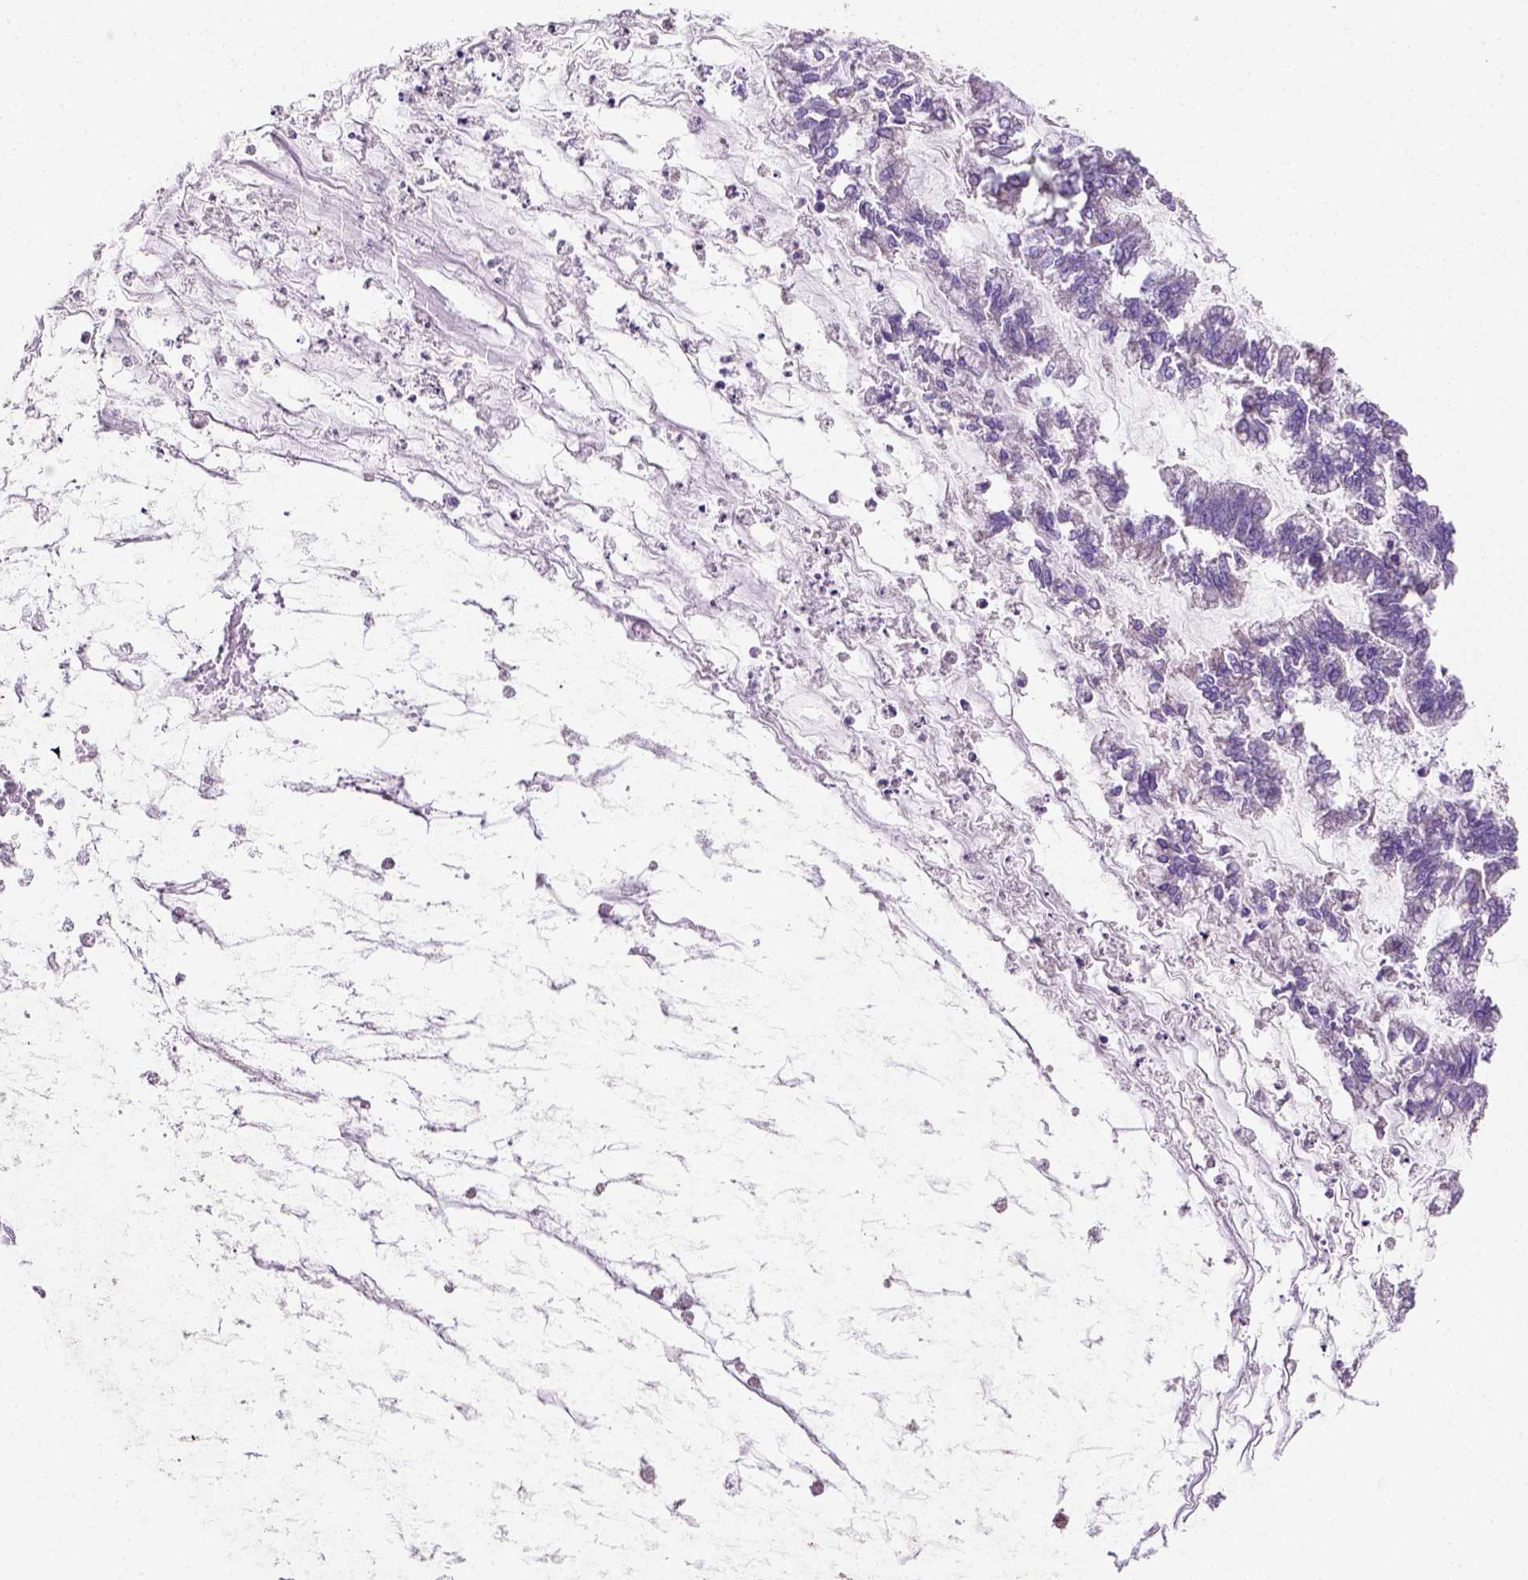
{"staining": {"intensity": "negative", "quantity": "none", "location": "none"}, "tissue": "ovarian cancer", "cell_type": "Tumor cells", "image_type": "cancer", "snomed": [{"axis": "morphology", "description": "Cystadenocarcinoma, mucinous, NOS"}, {"axis": "topography", "description": "Ovary"}], "caption": "A high-resolution histopathology image shows immunohistochemistry (IHC) staining of ovarian mucinous cystadenocarcinoma, which exhibits no significant expression in tumor cells.", "gene": "HTRA1", "patient": {"sex": "female", "age": 67}}